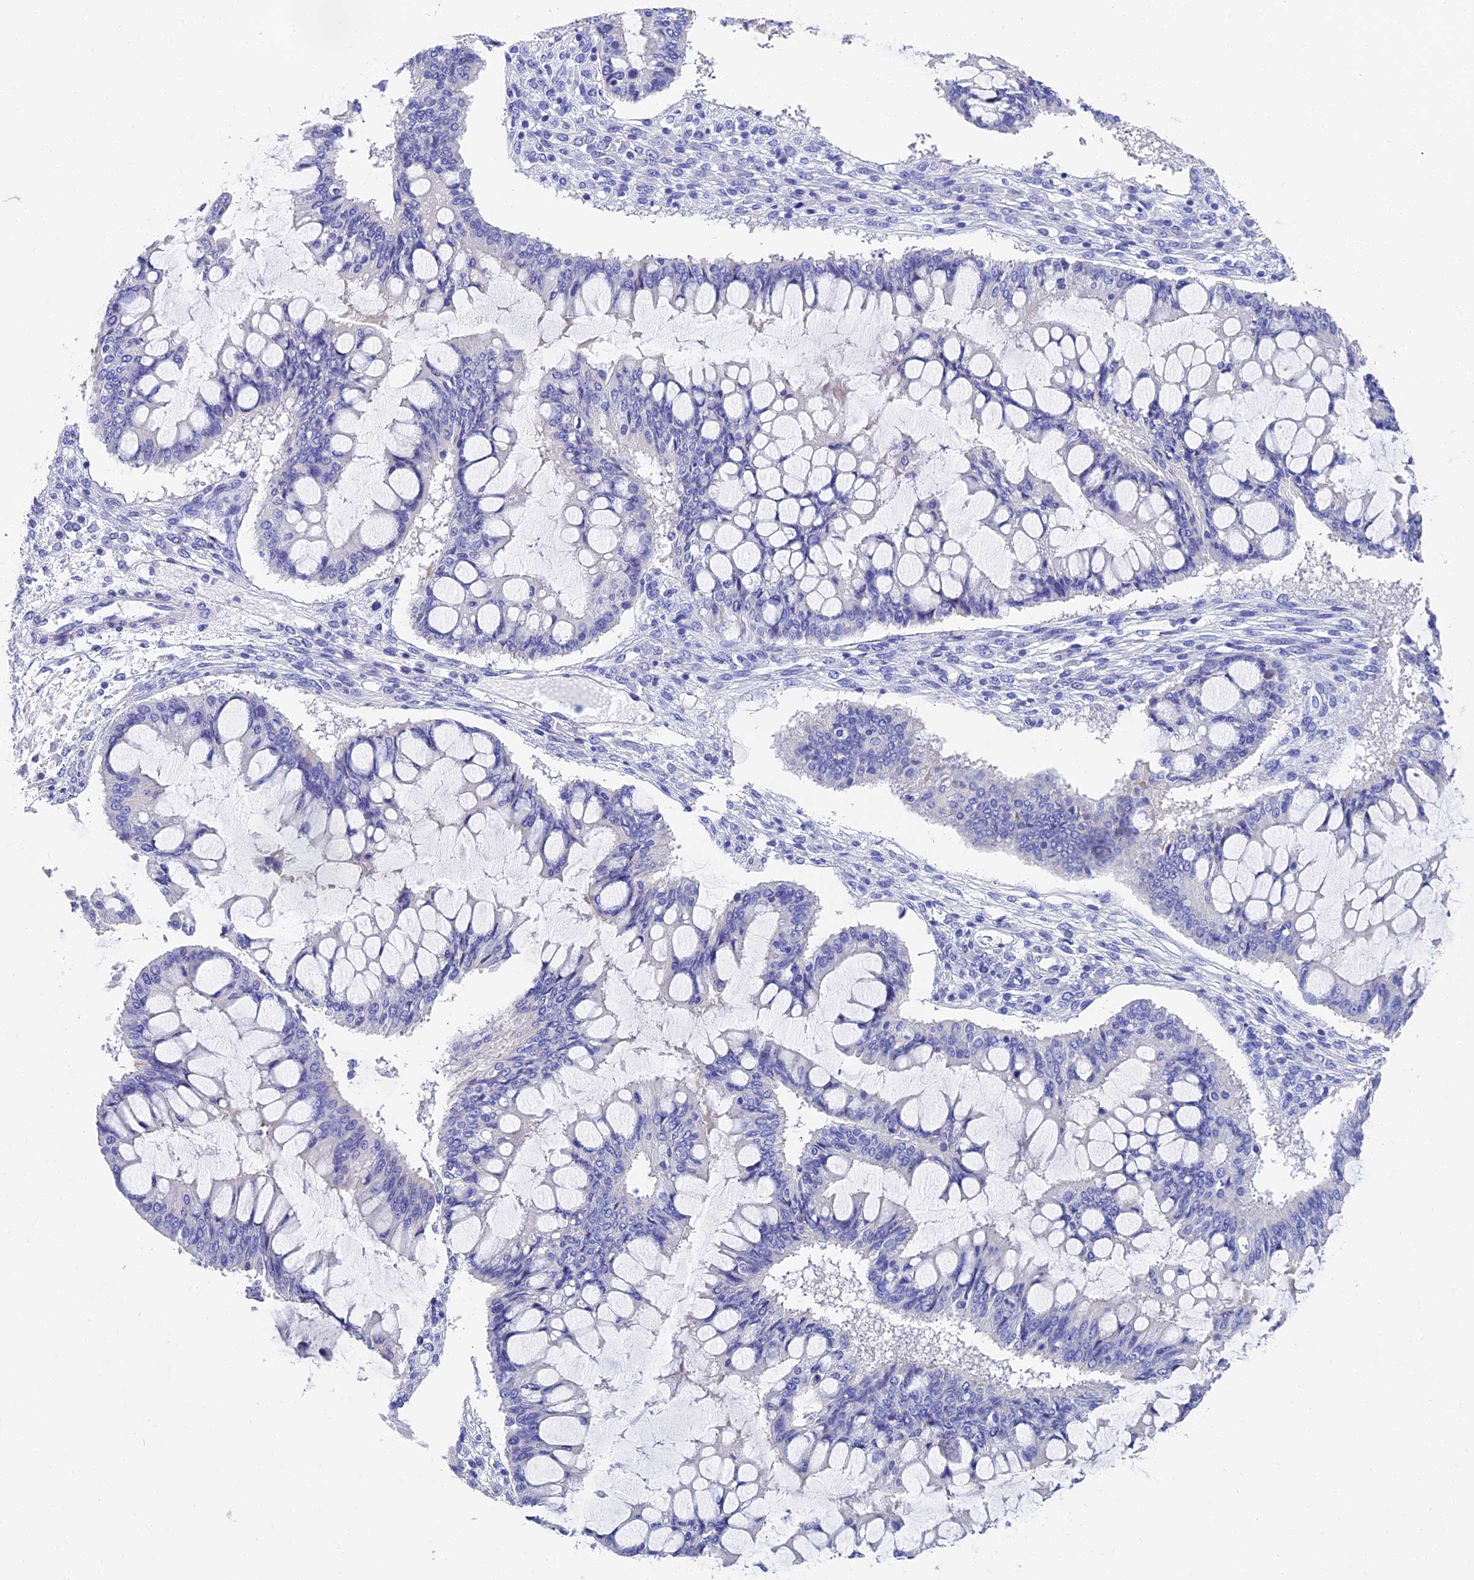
{"staining": {"intensity": "negative", "quantity": "none", "location": "none"}, "tissue": "ovarian cancer", "cell_type": "Tumor cells", "image_type": "cancer", "snomed": [{"axis": "morphology", "description": "Cystadenocarcinoma, mucinous, NOS"}, {"axis": "topography", "description": "Ovary"}], "caption": "An immunohistochemistry (IHC) micrograph of ovarian mucinous cystadenocarcinoma is shown. There is no staining in tumor cells of ovarian mucinous cystadenocarcinoma.", "gene": "VPS33B", "patient": {"sex": "female", "age": 73}}